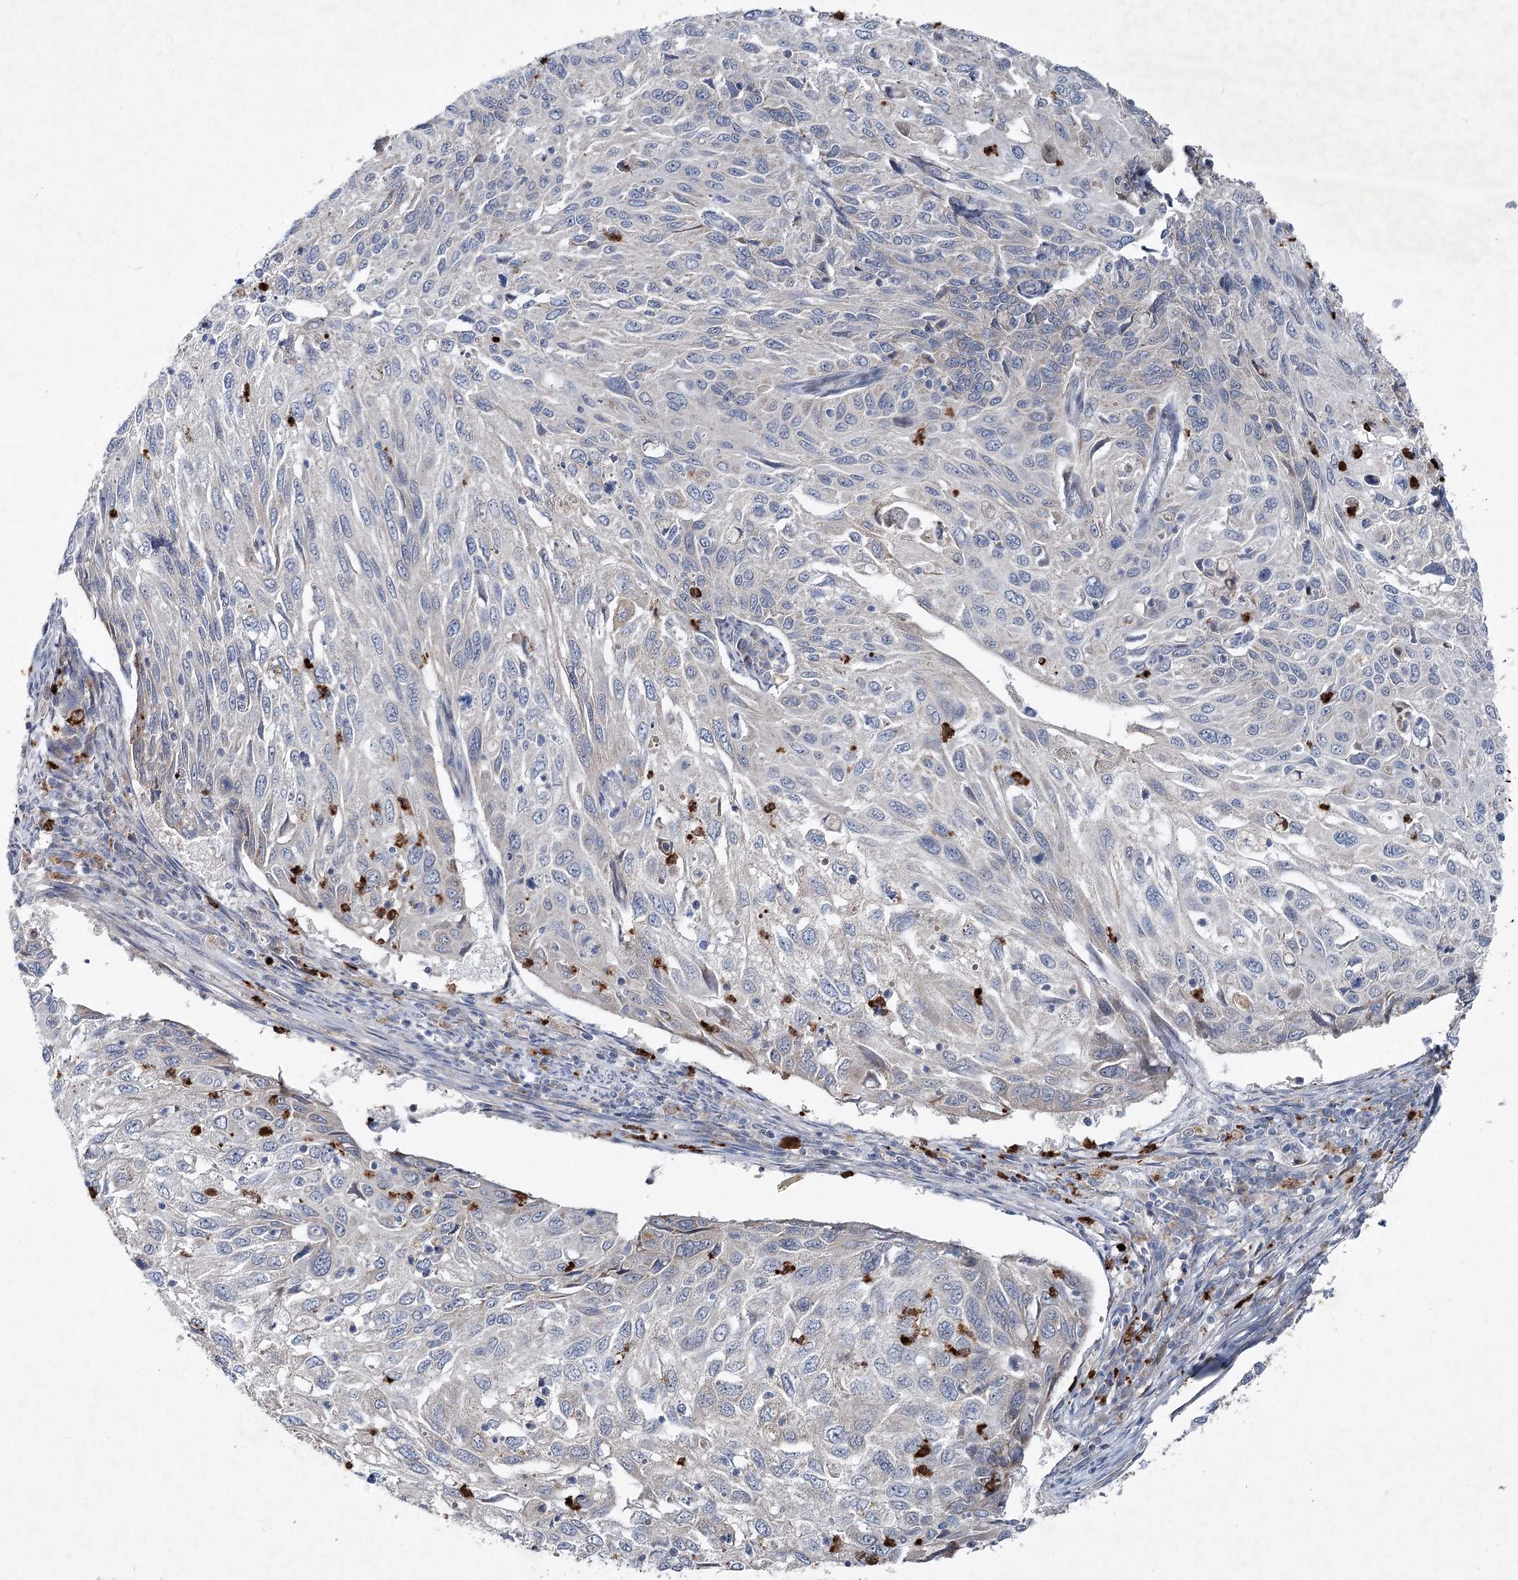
{"staining": {"intensity": "moderate", "quantity": "<25%", "location": "cytoplasmic/membranous"}, "tissue": "cervical cancer", "cell_type": "Tumor cells", "image_type": "cancer", "snomed": [{"axis": "morphology", "description": "Squamous cell carcinoma, NOS"}, {"axis": "topography", "description": "Cervix"}], "caption": "Protein staining of squamous cell carcinoma (cervical) tissue exhibits moderate cytoplasmic/membranous positivity in about <25% of tumor cells.", "gene": "PLA2G12A", "patient": {"sex": "female", "age": 70}}